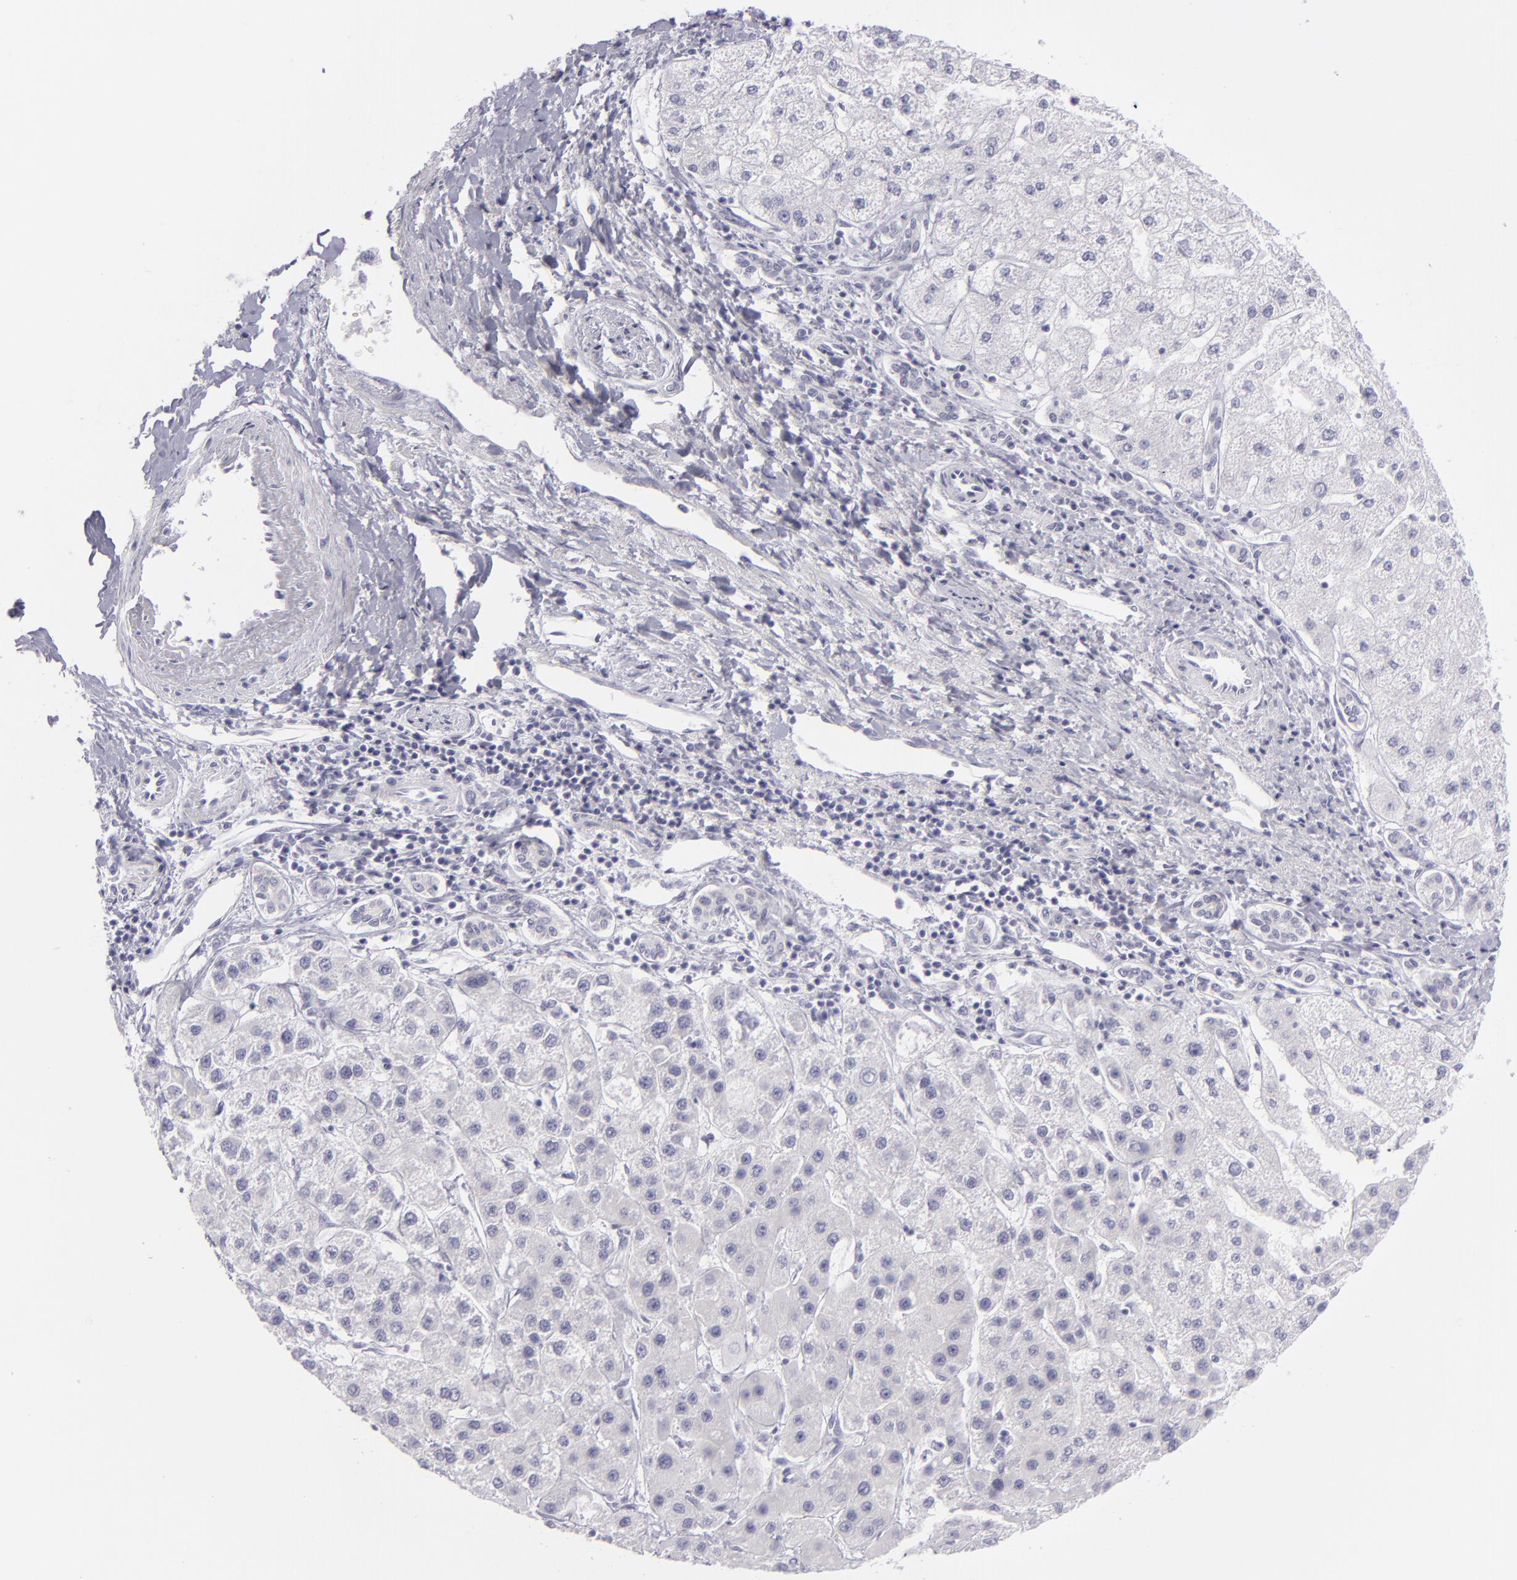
{"staining": {"intensity": "negative", "quantity": "none", "location": "none"}, "tissue": "liver cancer", "cell_type": "Tumor cells", "image_type": "cancer", "snomed": [{"axis": "morphology", "description": "Carcinoma, Hepatocellular, NOS"}, {"axis": "topography", "description": "Liver"}], "caption": "Protein analysis of hepatocellular carcinoma (liver) displays no significant staining in tumor cells.", "gene": "DLG4", "patient": {"sex": "female", "age": 85}}